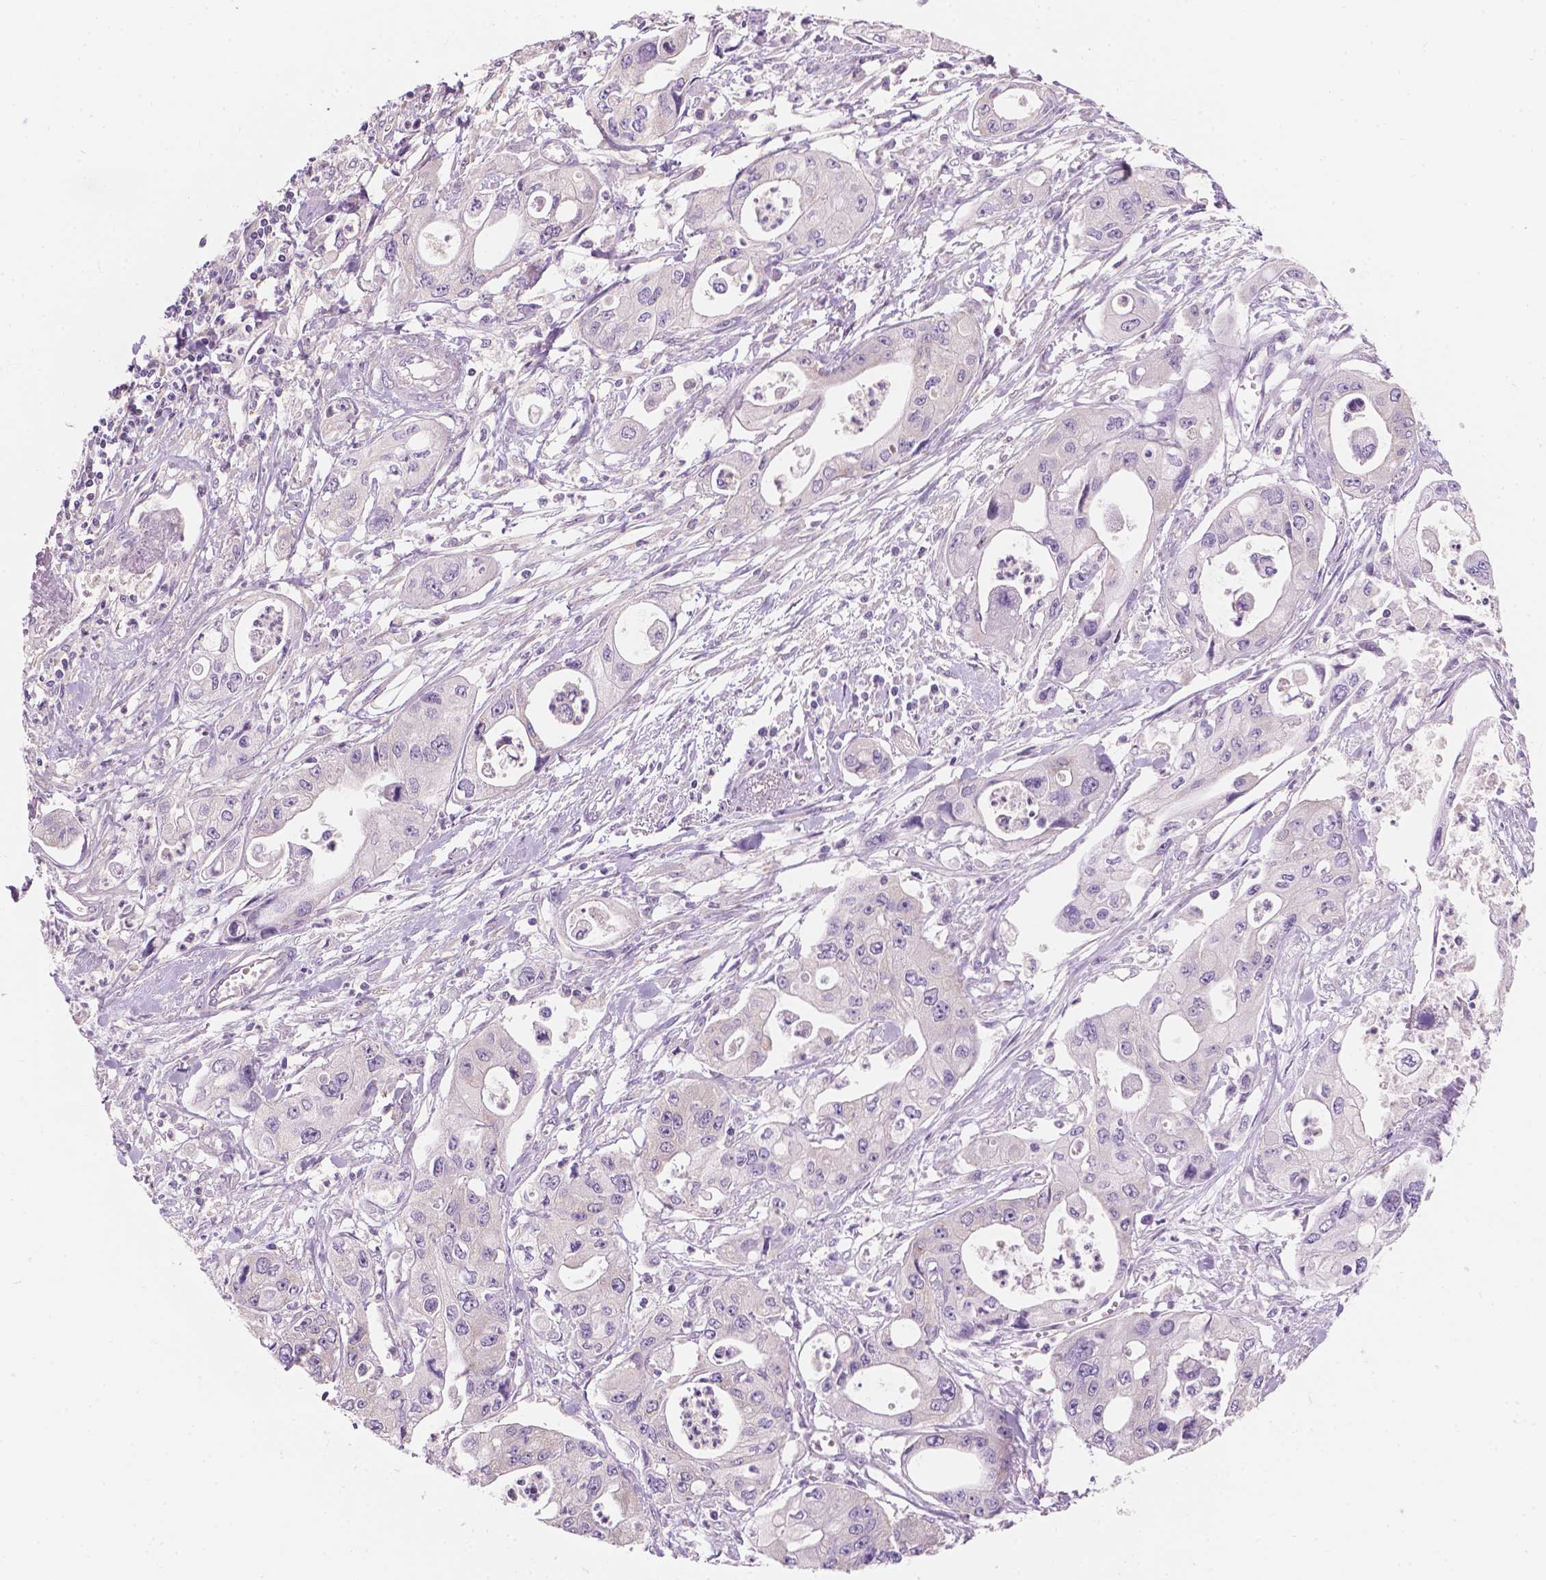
{"staining": {"intensity": "negative", "quantity": "none", "location": "none"}, "tissue": "pancreatic cancer", "cell_type": "Tumor cells", "image_type": "cancer", "snomed": [{"axis": "morphology", "description": "Adenocarcinoma, NOS"}, {"axis": "topography", "description": "Pancreas"}], "caption": "Immunohistochemistry (IHC) micrograph of human pancreatic adenocarcinoma stained for a protein (brown), which demonstrates no expression in tumor cells.", "gene": "SBSN", "patient": {"sex": "male", "age": 70}}